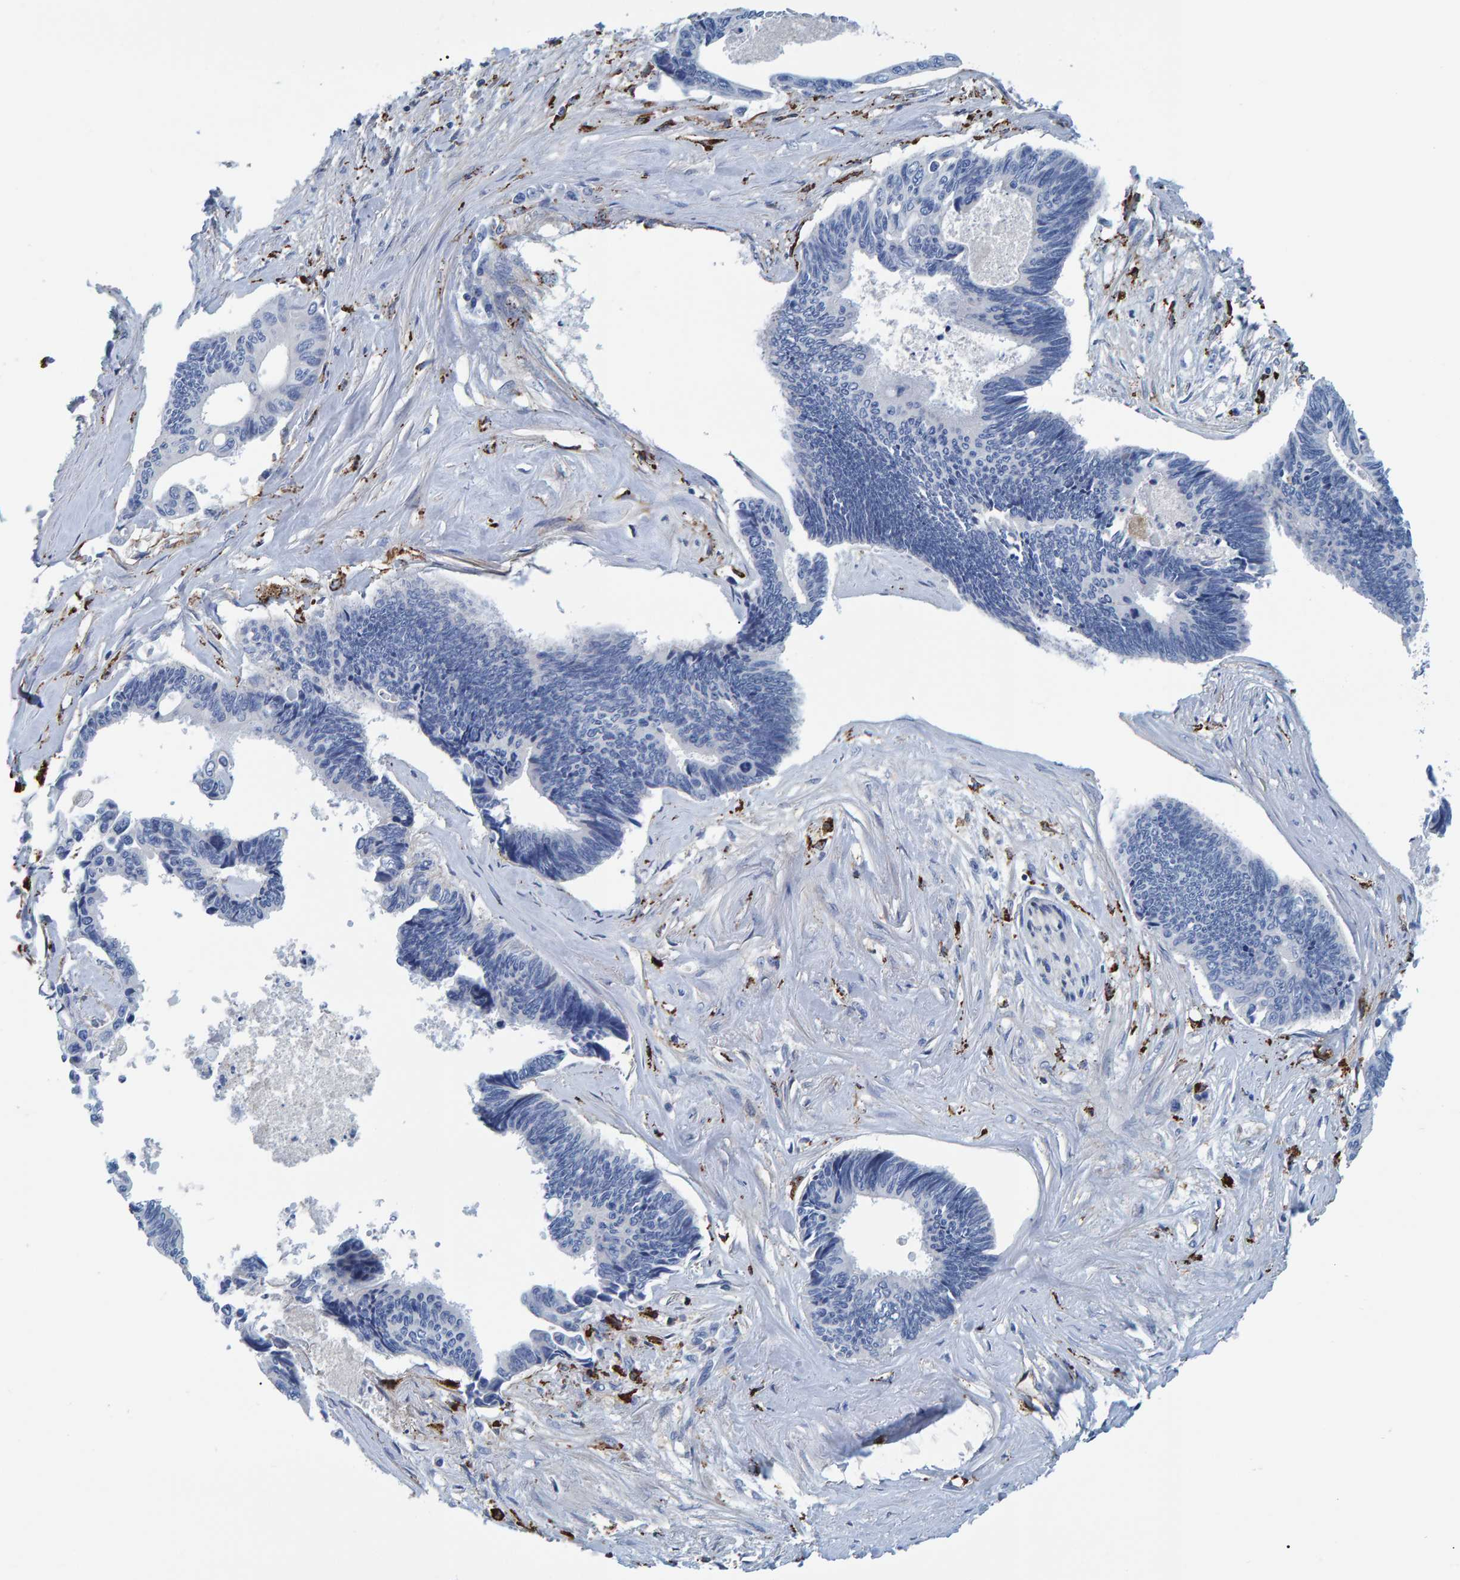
{"staining": {"intensity": "negative", "quantity": "none", "location": "none"}, "tissue": "pancreatic cancer", "cell_type": "Tumor cells", "image_type": "cancer", "snomed": [{"axis": "morphology", "description": "Adenocarcinoma, NOS"}, {"axis": "topography", "description": "Pancreas"}], "caption": "This is an immunohistochemistry photomicrograph of pancreatic cancer (adenocarcinoma). There is no expression in tumor cells.", "gene": "IDO1", "patient": {"sex": "female", "age": 70}}